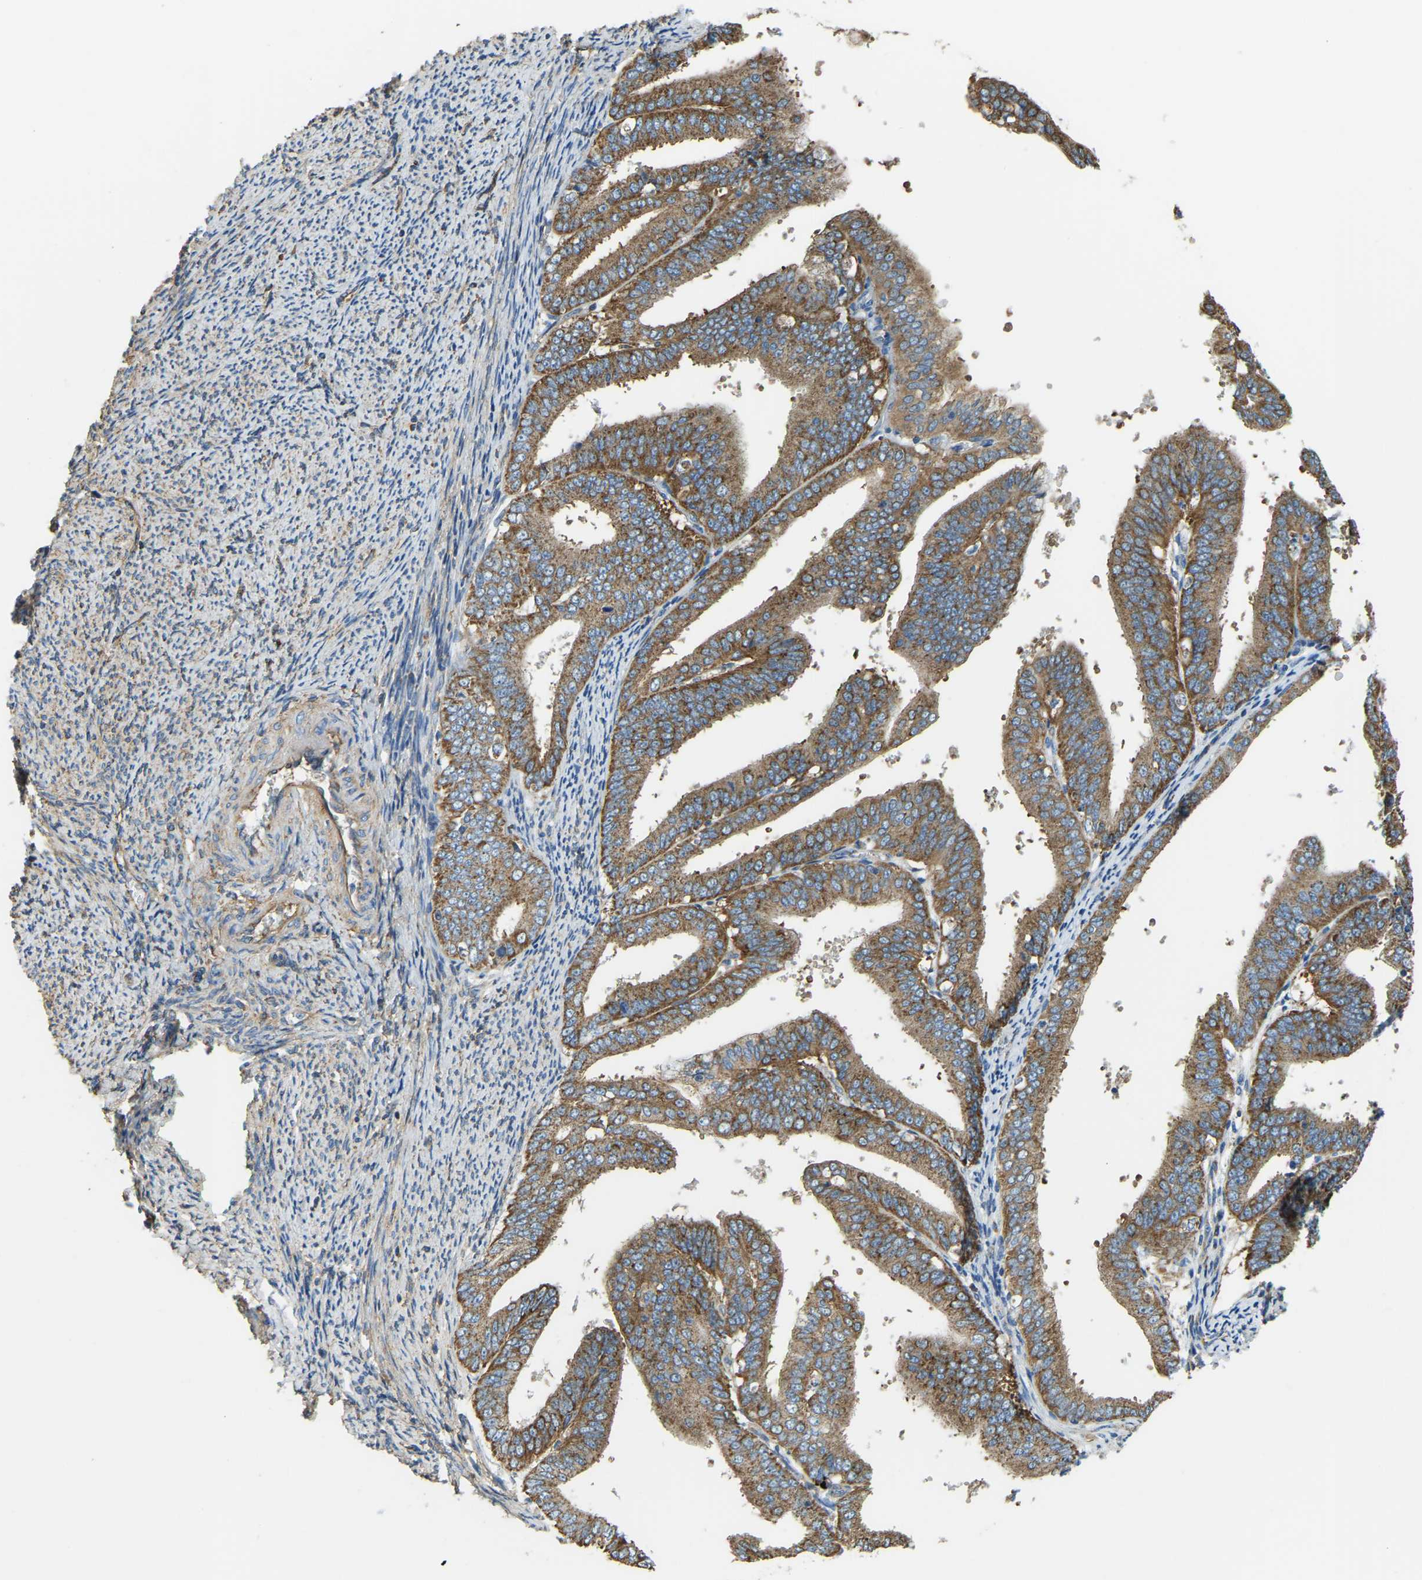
{"staining": {"intensity": "moderate", "quantity": ">75%", "location": "cytoplasmic/membranous"}, "tissue": "endometrial cancer", "cell_type": "Tumor cells", "image_type": "cancer", "snomed": [{"axis": "morphology", "description": "Adenocarcinoma, NOS"}, {"axis": "topography", "description": "Endometrium"}], "caption": "Endometrial cancer stained with DAB (3,3'-diaminobenzidine) IHC demonstrates medium levels of moderate cytoplasmic/membranous staining in about >75% of tumor cells.", "gene": "AHNAK", "patient": {"sex": "female", "age": 63}}